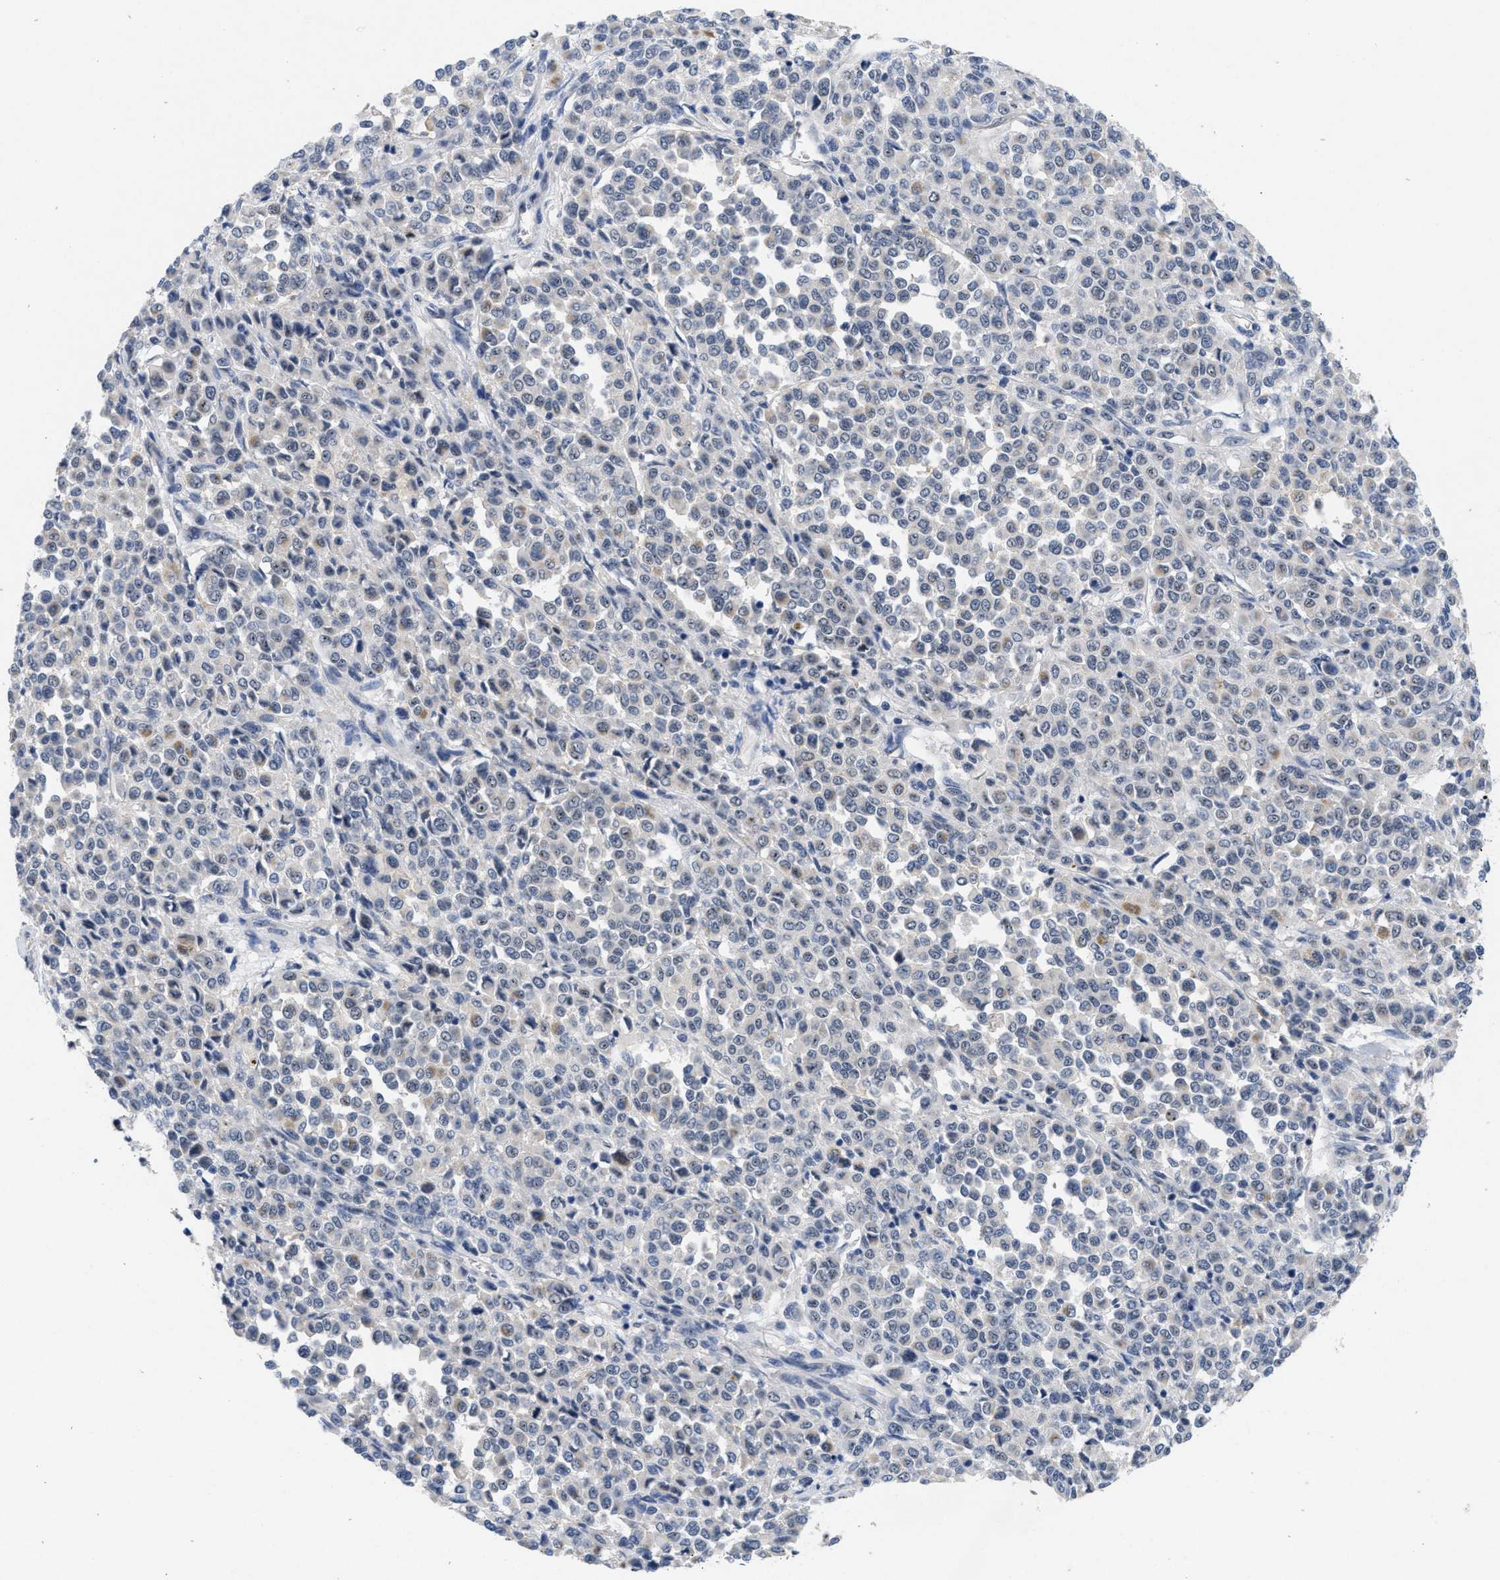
{"staining": {"intensity": "negative", "quantity": "none", "location": "none"}, "tissue": "melanoma", "cell_type": "Tumor cells", "image_type": "cancer", "snomed": [{"axis": "morphology", "description": "Malignant melanoma, Metastatic site"}, {"axis": "topography", "description": "Pancreas"}], "caption": "High magnification brightfield microscopy of malignant melanoma (metastatic site) stained with DAB (brown) and counterstained with hematoxylin (blue): tumor cells show no significant expression.", "gene": "NOP58", "patient": {"sex": "female", "age": 30}}